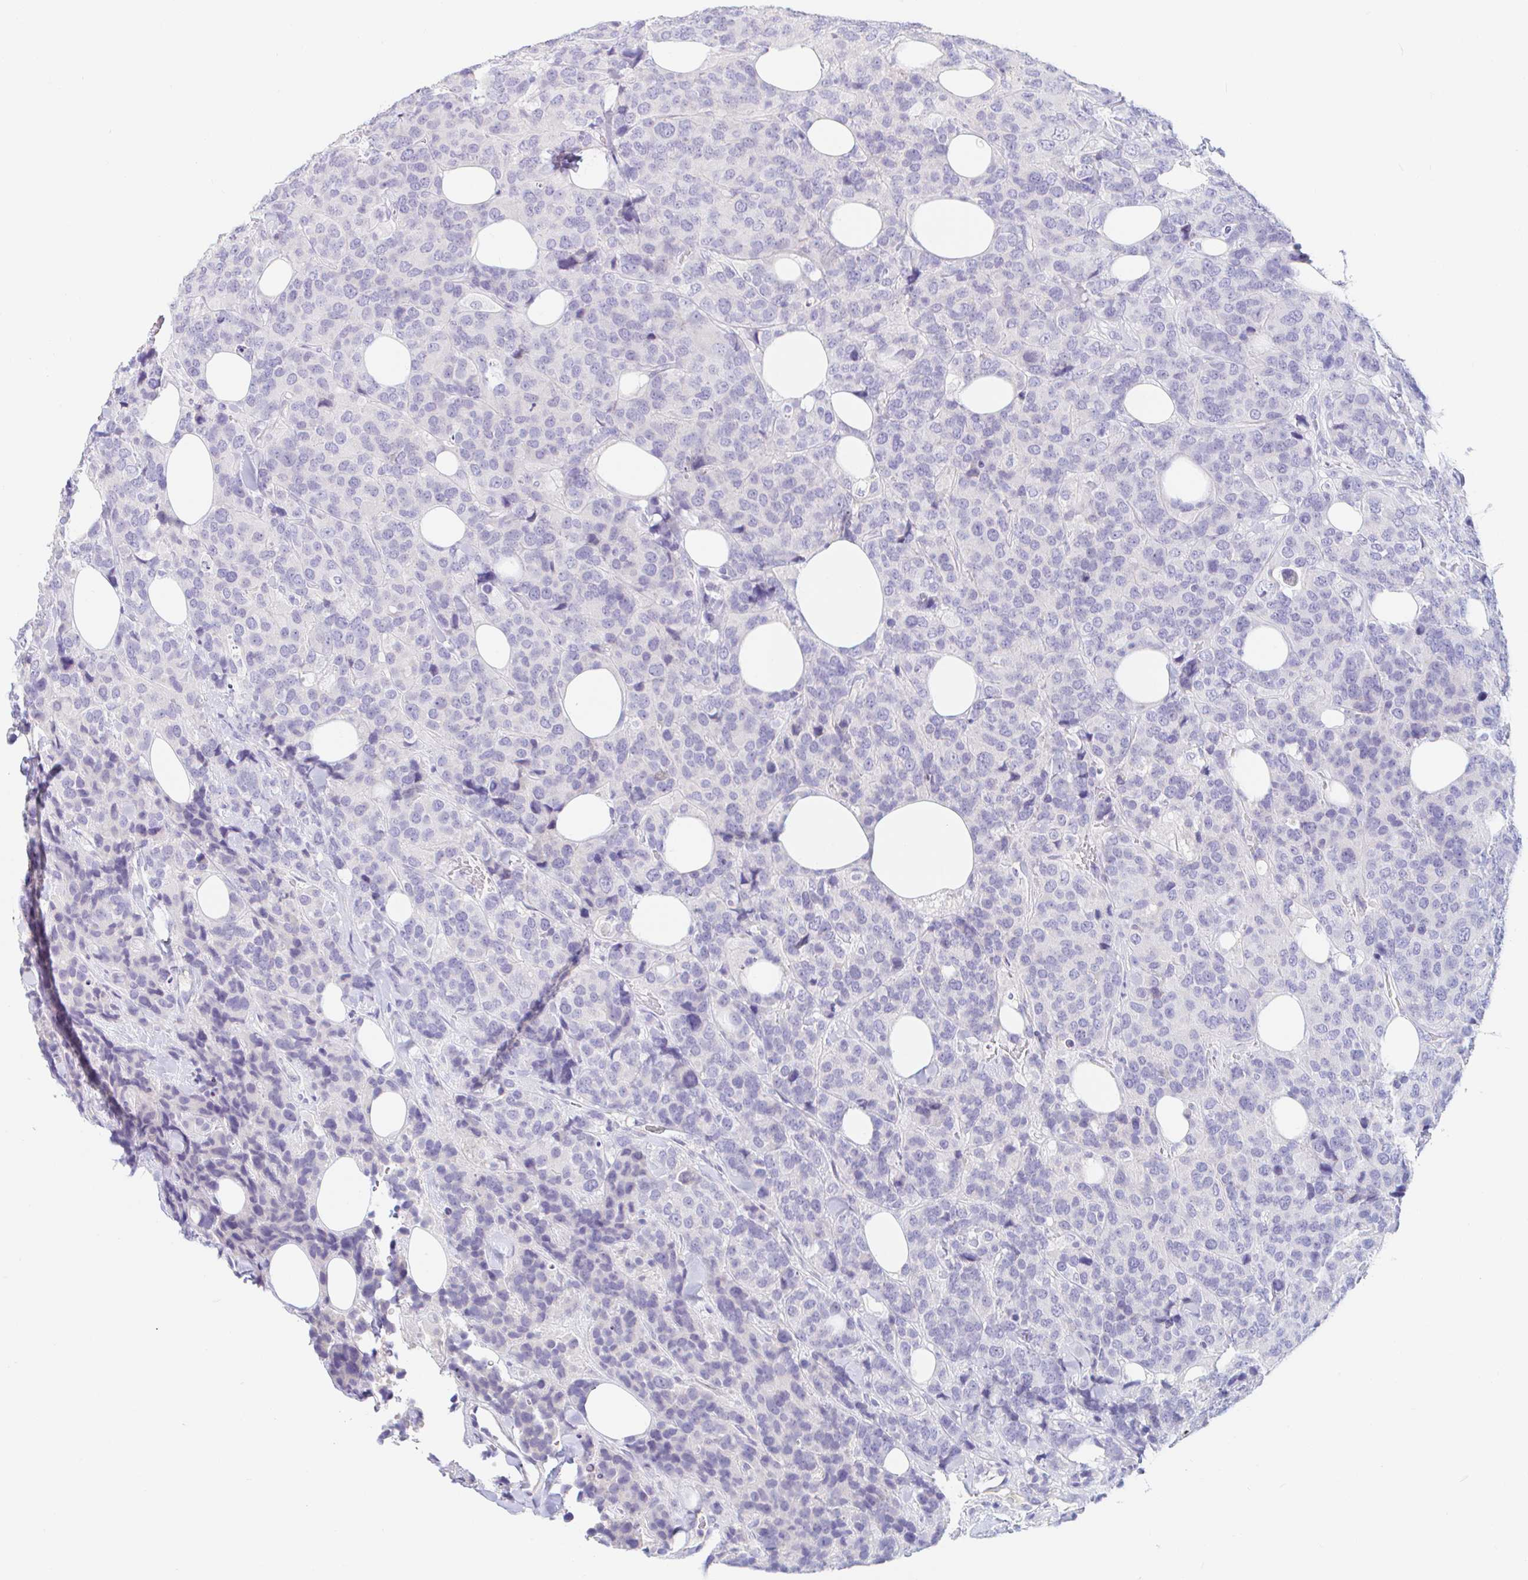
{"staining": {"intensity": "negative", "quantity": "none", "location": "none"}, "tissue": "breast cancer", "cell_type": "Tumor cells", "image_type": "cancer", "snomed": [{"axis": "morphology", "description": "Lobular carcinoma"}, {"axis": "topography", "description": "Breast"}], "caption": "DAB immunohistochemical staining of human lobular carcinoma (breast) displays no significant positivity in tumor cells.", "gene": "TEX44", "patient": {"sex": "female", "age": 59}}